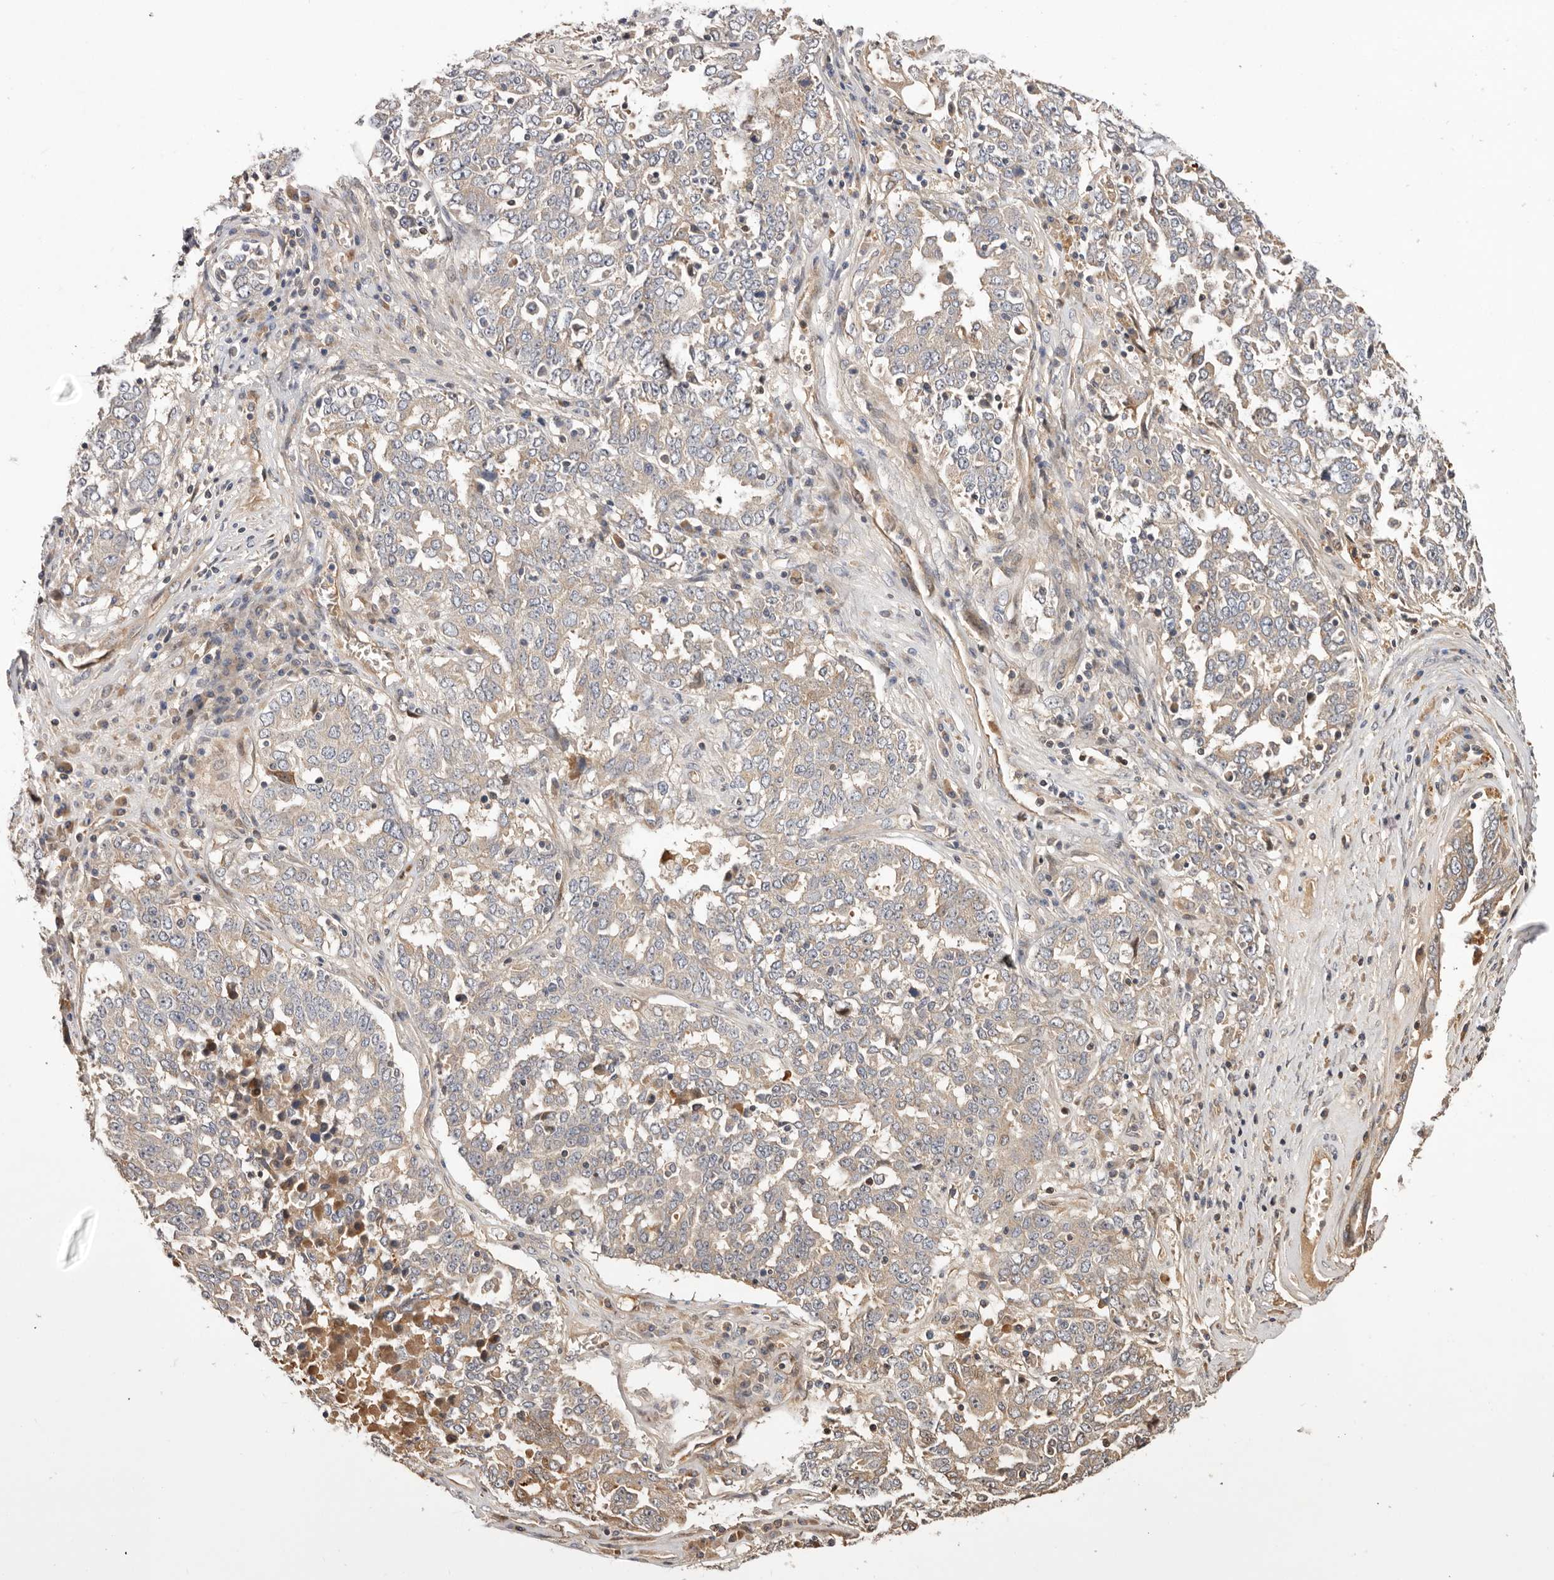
{"staining": {"intensity": "moderate", "quantity": "25%-75%", "location": "cytoplasmic/membranous"}, "tissue": "ovarian cancer", "cell_type": "Tumor cells", "image_type": "cancer", "snomed": [{"axis": "morphology", "description": "Carcinoma, endometroid"}, {"axis": "topography", "description": "Ovary"}], "caption": "Immunohistochemical staining of human ovarian endometroid carcinoma shows medium levels of moderate cytoplasmic/membranous protein staining in approximately 25%-75% of tumor cells.", "gene": "DOP1A", "patient": {"sex": "female", "age": 62}}